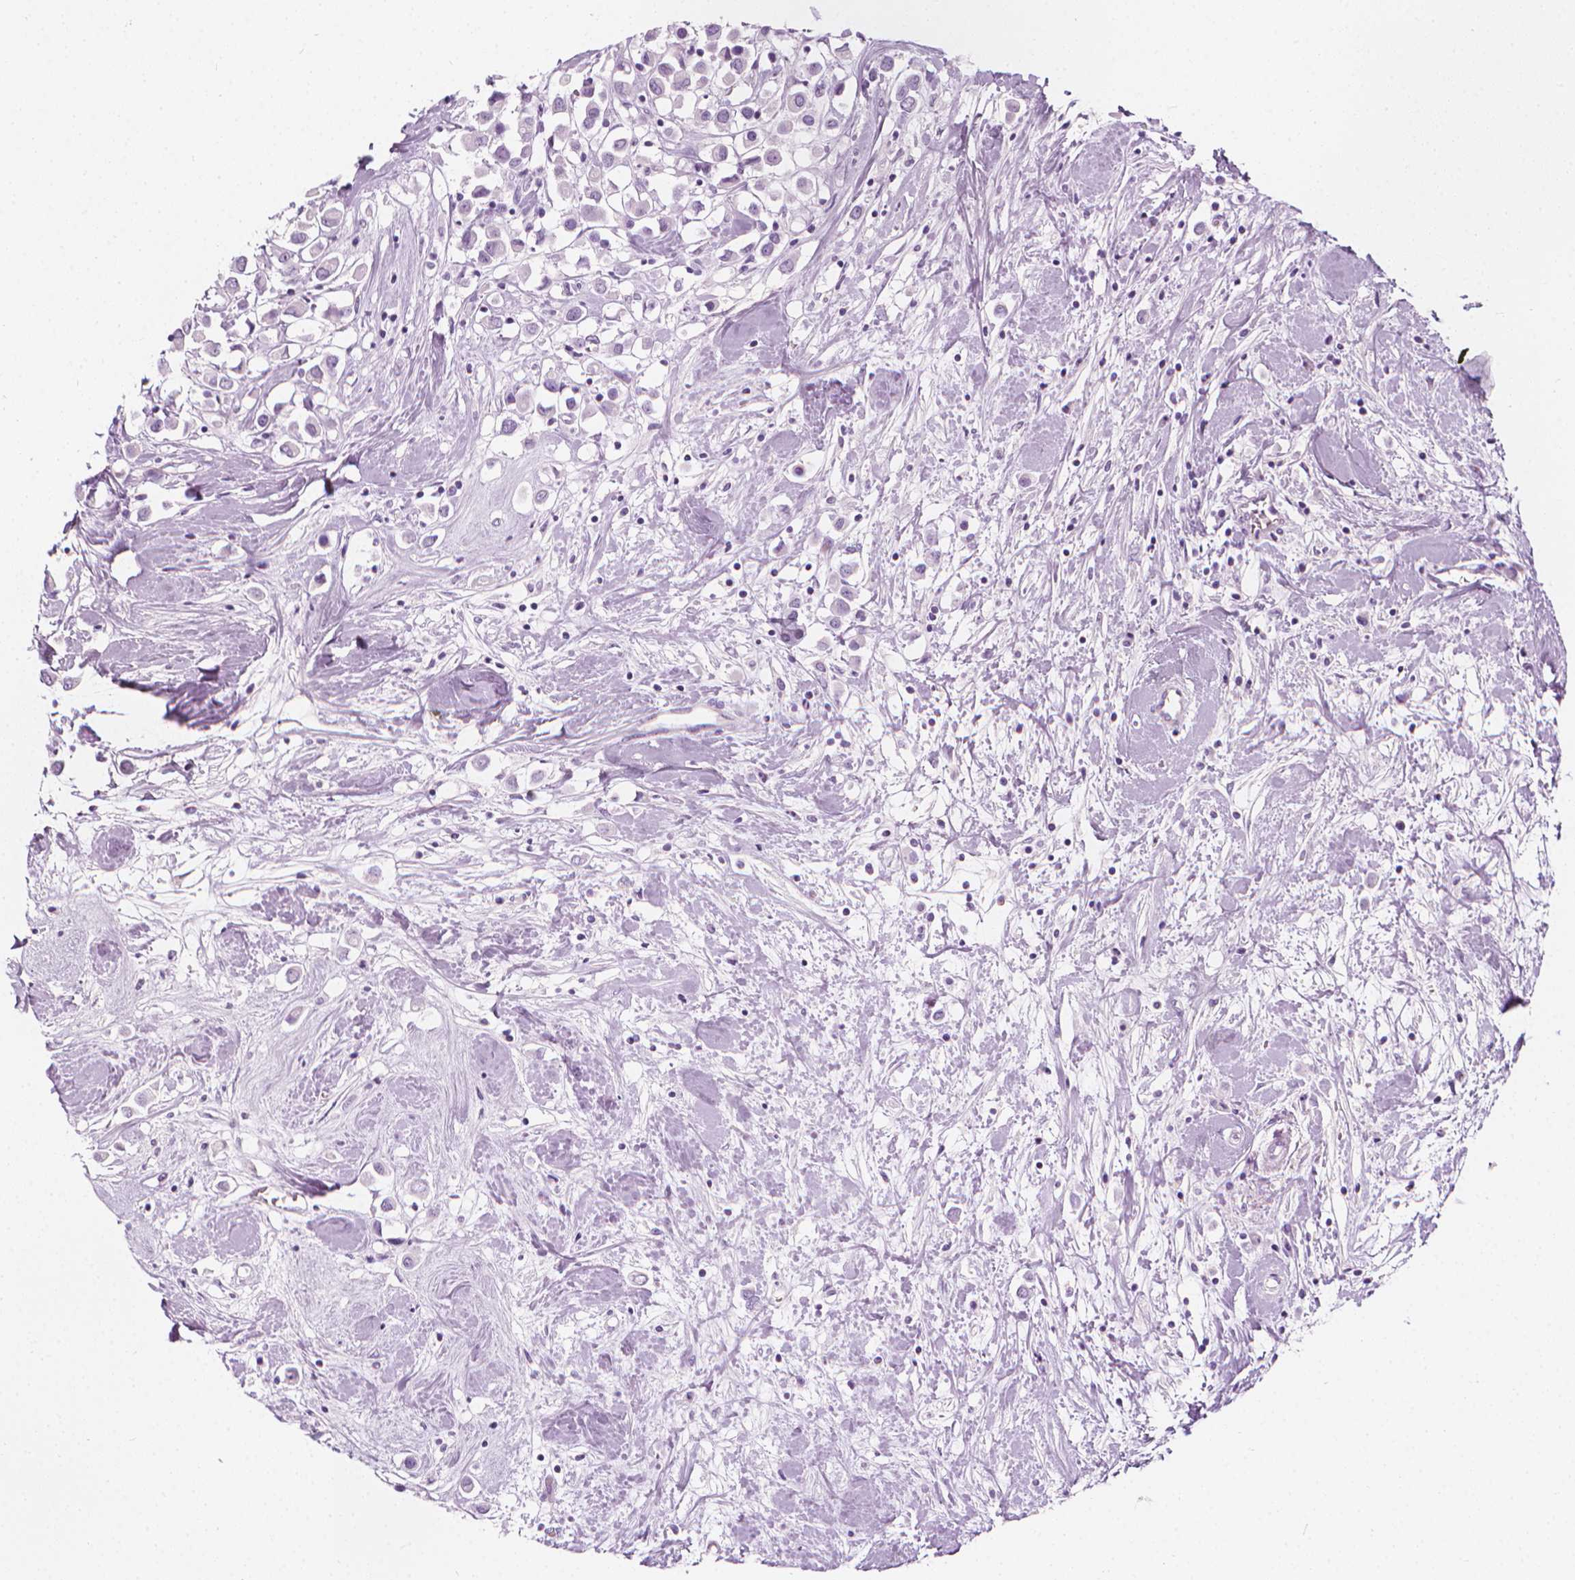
{"staining": {"intensity": "negative", "quantity": "none", "location": "none"}, "tissue": "breast cancer", "cell_type": "Tumor cells", "image_type": "cancer", "snomed": [{"axis": "morphology", "description": "Duct carcinoma"}, {"axis": "topography", "description": "Breast"}], "caption": "Protein analysis of breast cancer (intraductal carcinoma) displays no significant staining in tumor cells.", "gene": "SCG3", "patient": {"sex": "female", "age": 61}}